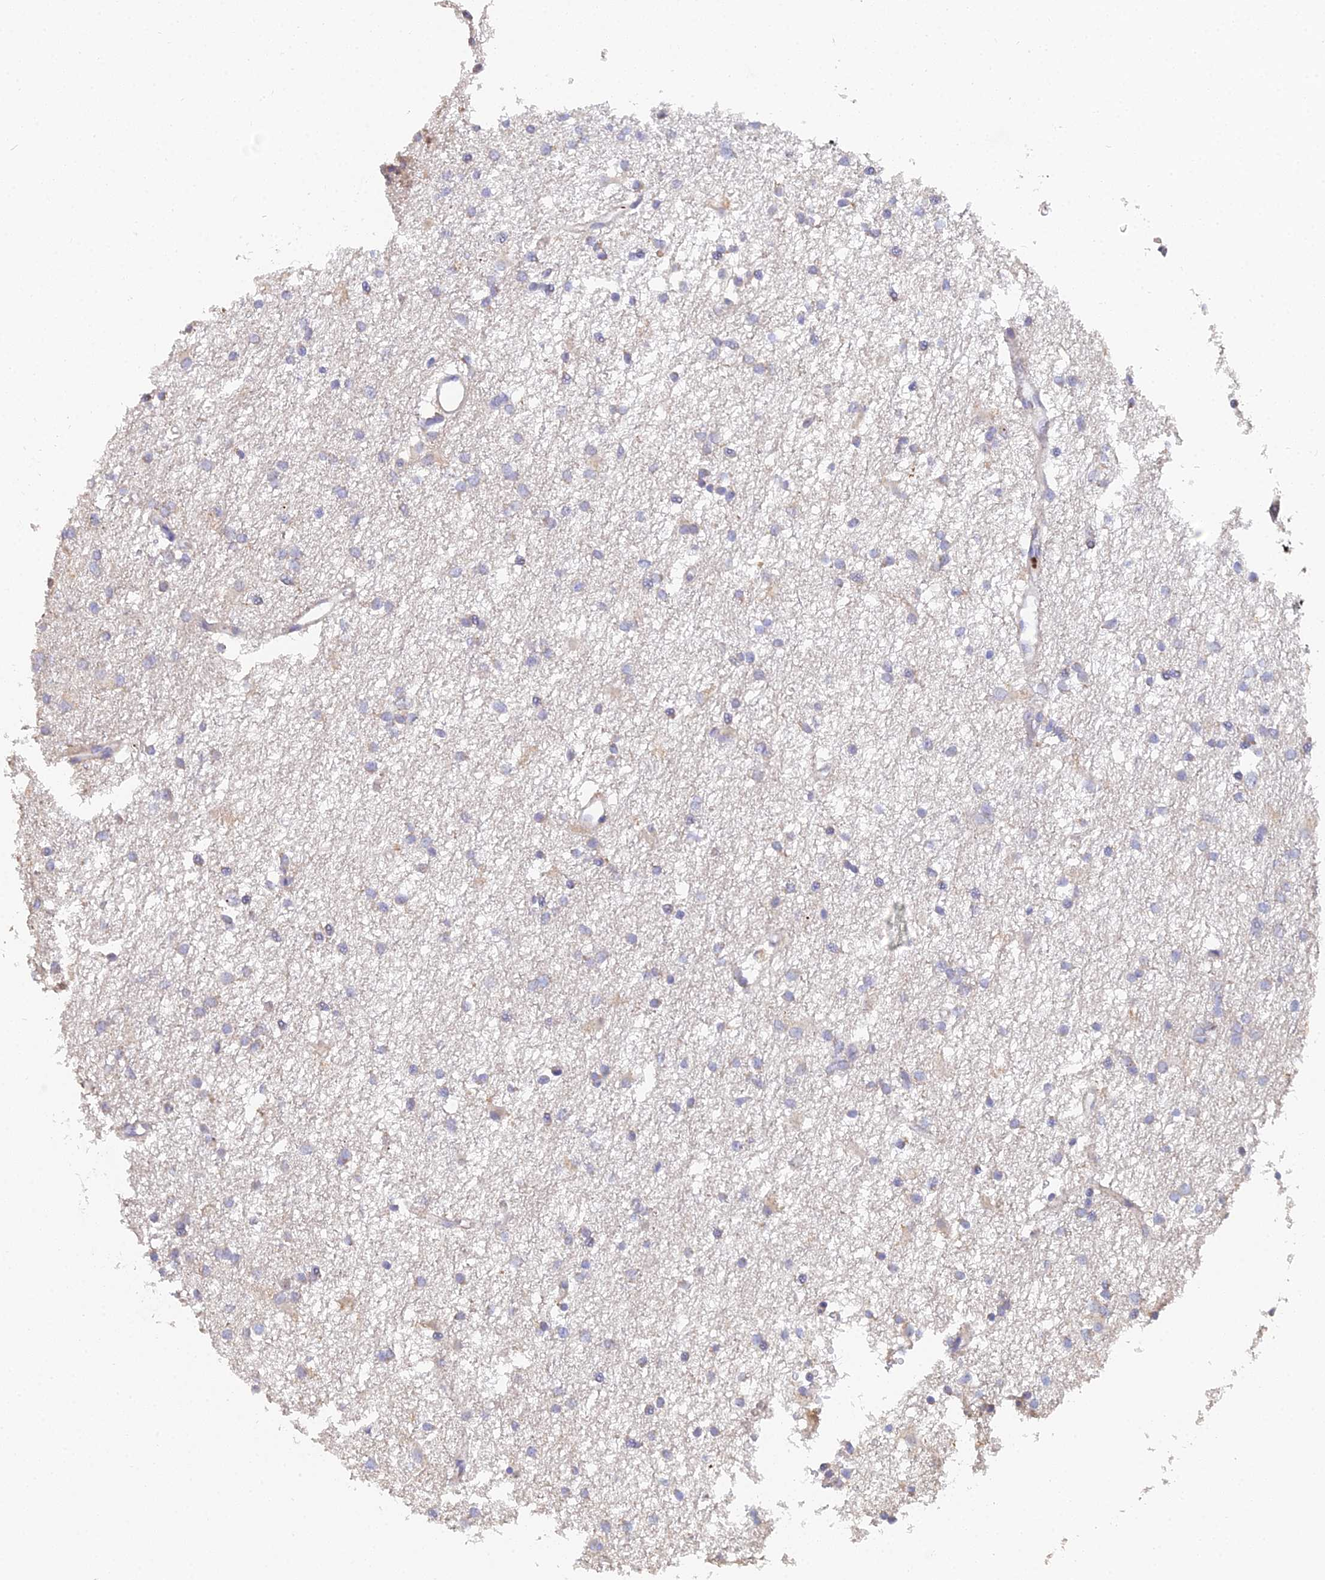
{"staining": {"intensity": "negative", "quantity": "none", "location": "none"}, "tissue": "glioma", "cell_type": "Tumor cells", "image_type": "cancer", "snomed": [{"axis": "morphology", "description": "Glioma, malignant, High grade"}, {"axis": "topography", "description": "Brain"}], "caption": "Tumor cells are negative for brown protein staining in malignant glioma (high-grade). (DAB immunohistochemistry (IHC) visualized using brightfield microscopy, high magnification).", "gene": "MCM2", "patient": {"sex": "male", "age": 77}}